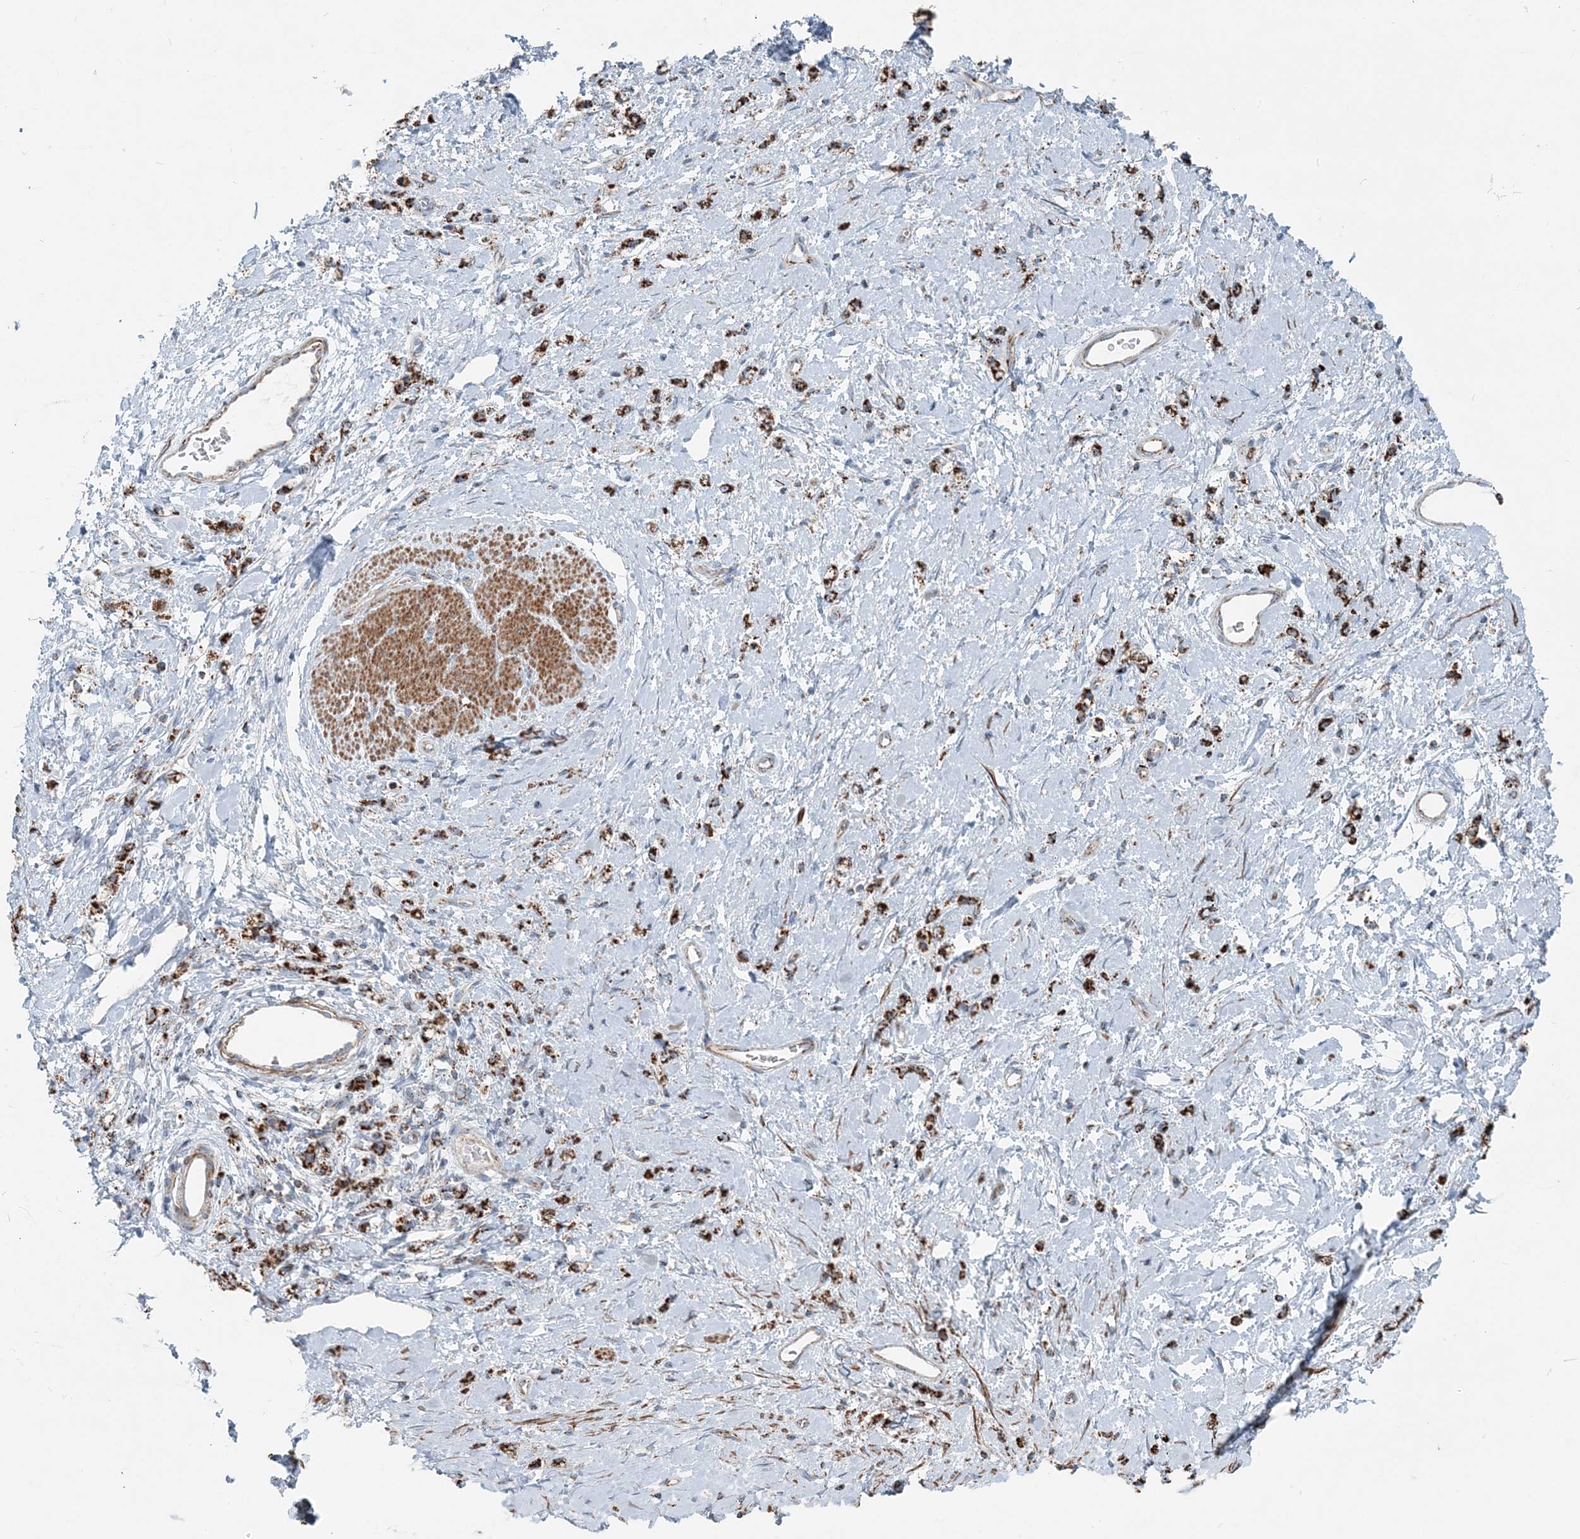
{"staining": {"intensity": "strong", "quantity": ">75%", "location": "cytoplasmic/membranous"}, "tissue": "stomach cancer", "cell_type": "Tumor cells", "image_type": "cancer", "snomed": [{"axis": "morphology", "description": "Adenocarcinoma, NOS"}, {"axis": "topography", "description": "Stomach"}], "caption": "A brown stain highlights strong cytoplasmic/membranous expression of a protein in stomach cancer tumor cells.", "gene": "INTU", "patient": {"sex": "female", "age": 60}}